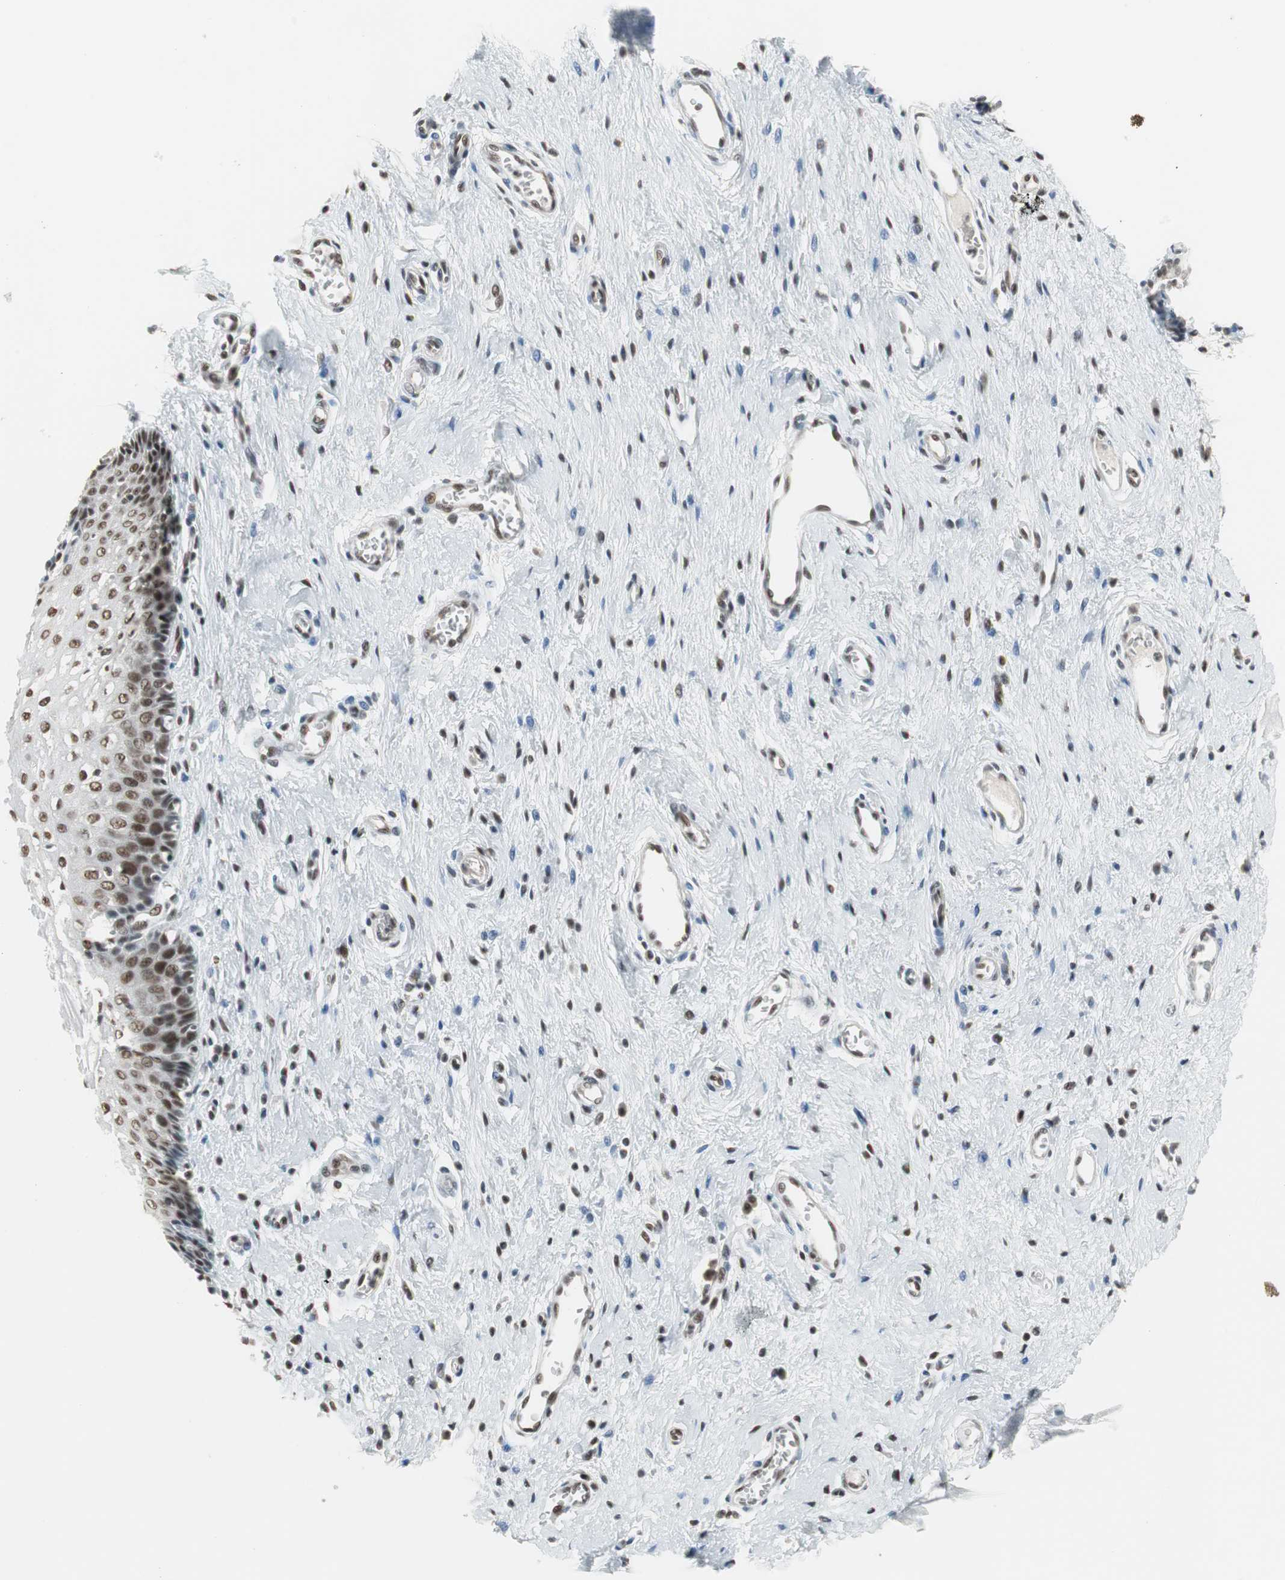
{"staining": {"intensity": "strong", "quantity": ">75%", "location": "nuclear"}, "tissue": "vagina", "cell_type": "Squamous epithelial cells", "image_type": "normal", "snomed": [{"axis": "morphology", "description": "Normal tissue, NOS"}, {"axis": "topography", "description": "Soft tissue"}, {"axis": "topography", "description": "Vagina"}], "caption": "Immunohistochemistry staining of normal vagina, which shows high levels of strong nuclear expression in about >75% of squamous epithelial cells indicating strong nuclear protein staining. The staining was performed using DAB (3,3'-diaminobenzidine) (brown) for protein detection and nuclei were counterstained in hematoxylin (blue).", "gene": "RTF1", "patient": {"sex": "female", "age": 61}}